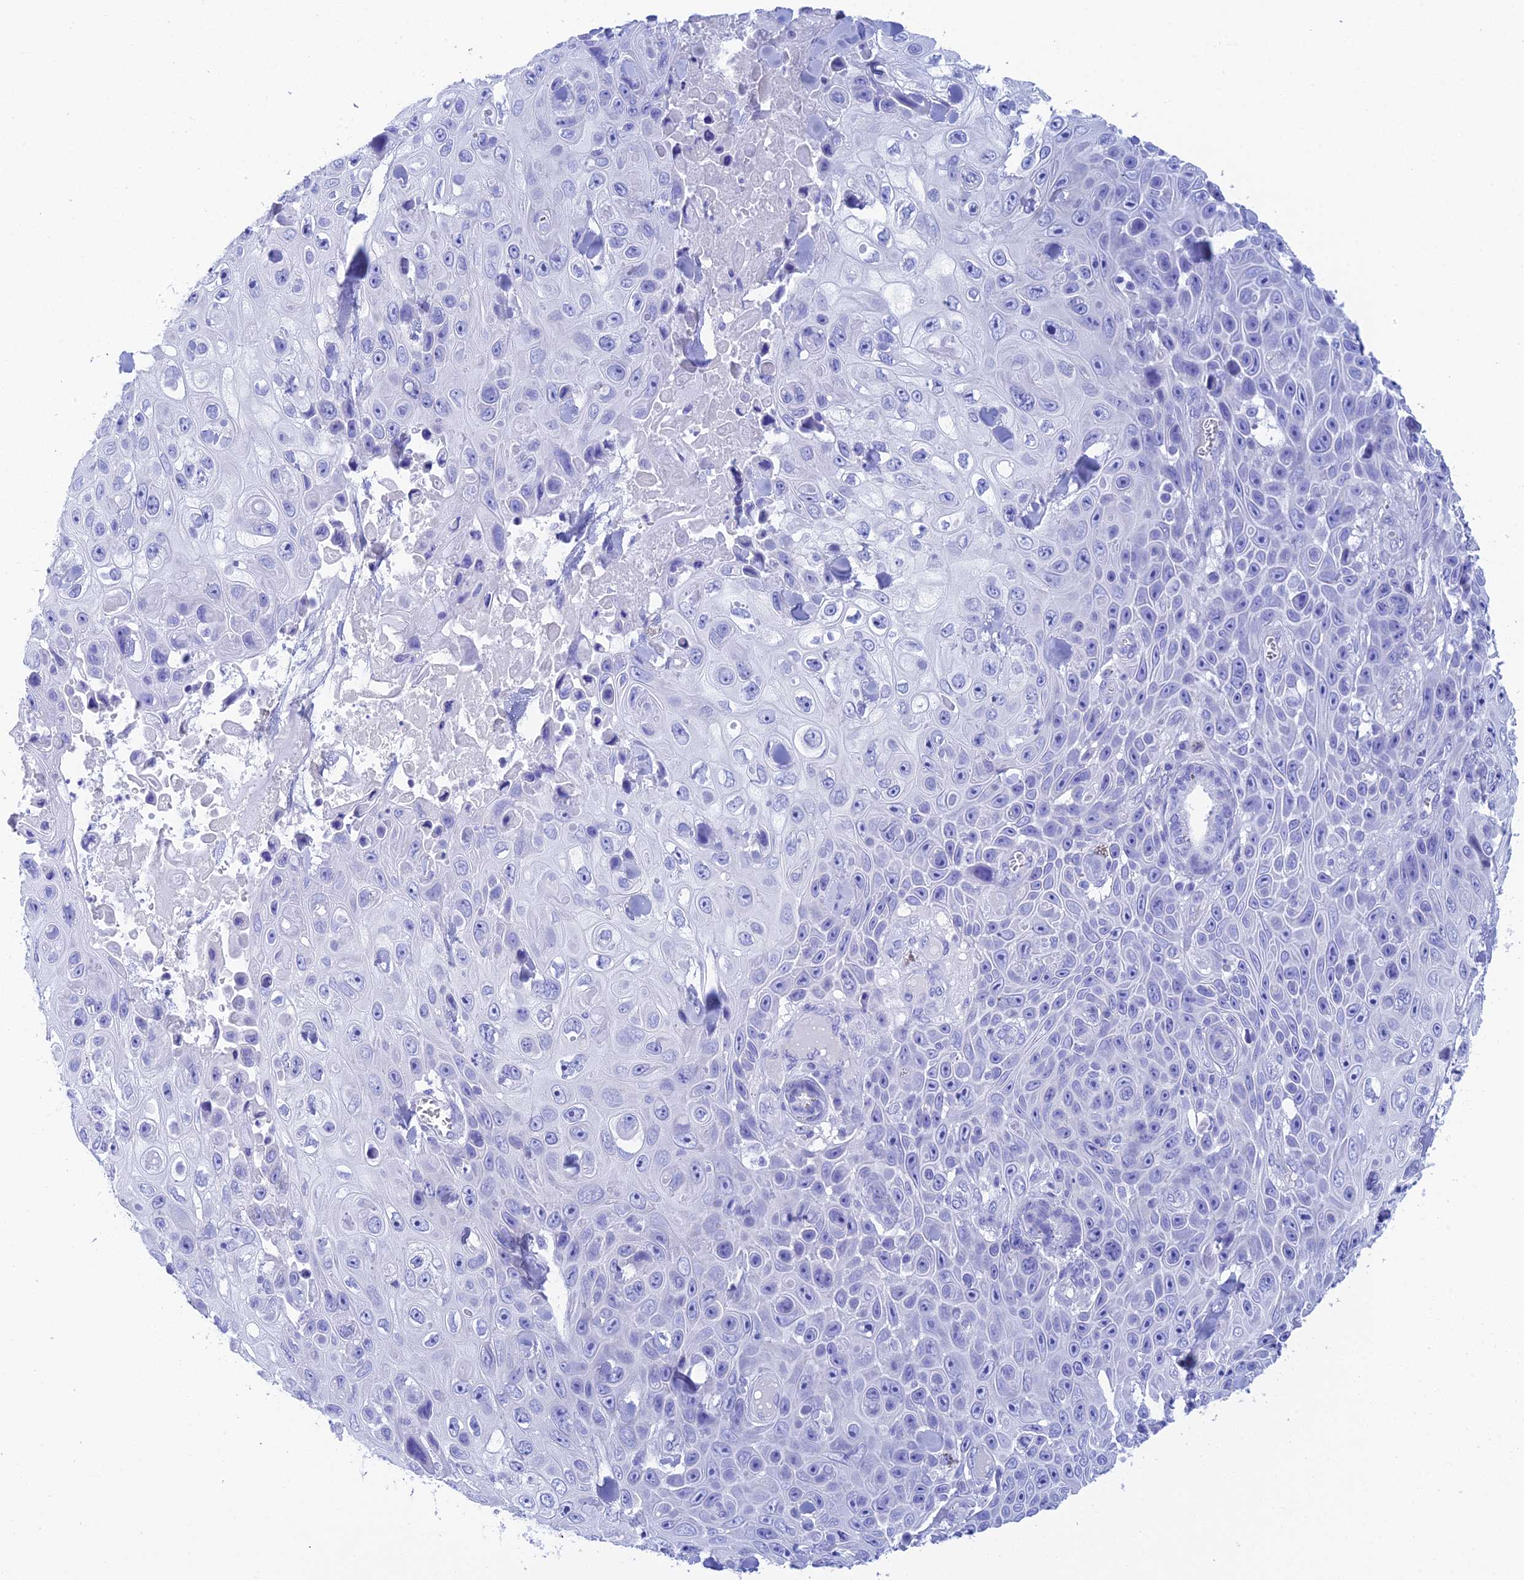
{"staining": {"intensity": "negative", "quantity": "none", "location": "none"}, "tissue": "skin cancer", "cell_type": "Tumor cells", "image_type": "cancer", "snomed": [{"axis": "morphology", "description": "Squamous cell carcinoma, NOS"}, {"axis": "topography", "description": "Skin"}], "caption": "Tumor cells show no significant protein staining in skin cancer (squamous cell carcinoma).", "gene": "REG1A", "patient": {"sex": "male", "age": 82}}